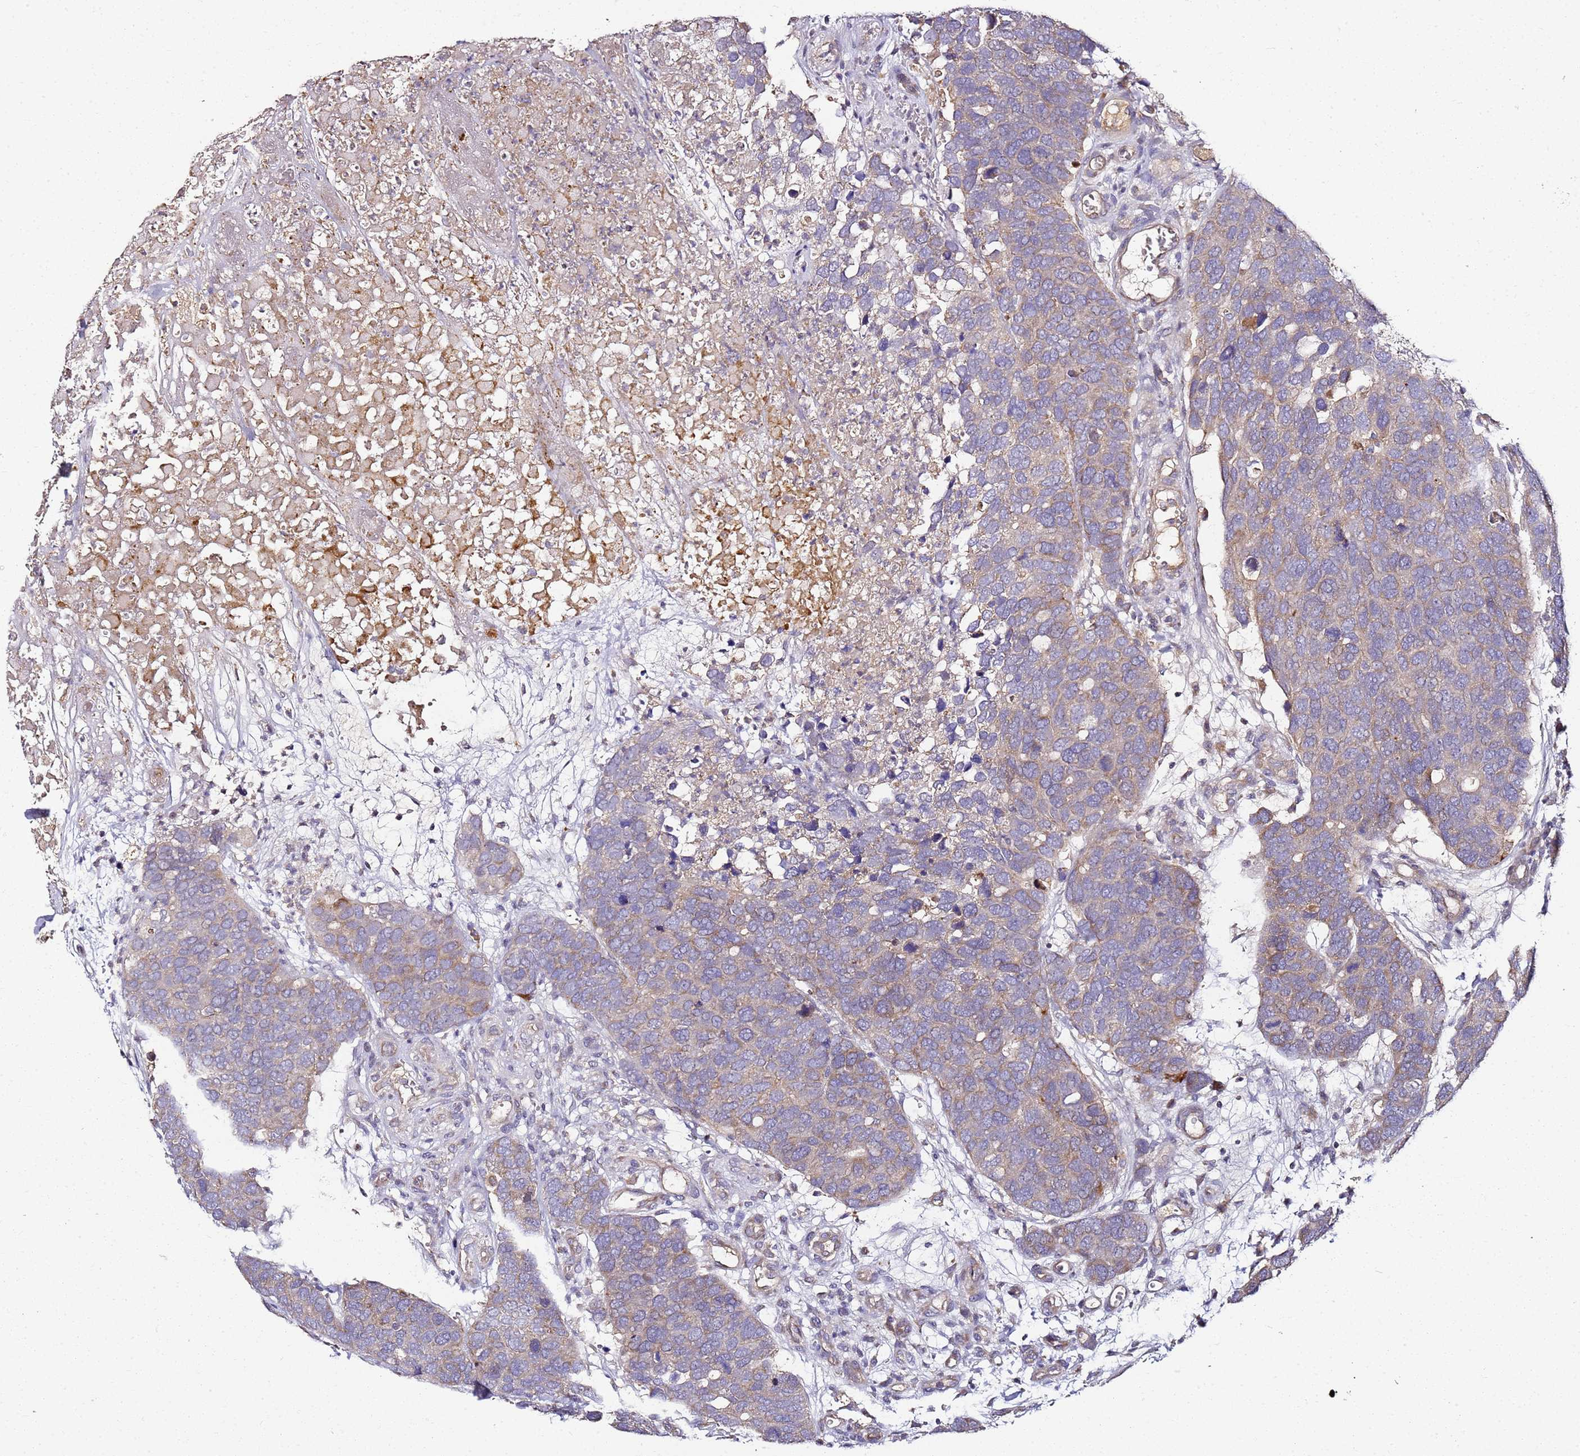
{"staining": {"intensity": "weak", "quantity": "25%-75%", "location": "cytoplasmic/membranous"}, "tissue": "breast cancer", "cell_type": "Tumor cells", "image_type": "cancer", "snomed": [{"axis": "morphology", "description": "Duct carcinoma"}, {"axis": "topography", "description": "Breast"}], "caption": "Immunohistochemistry of breast invasive ductal carcinoma displays low levels of weak cytoplasmic/membranous positivity in approximately 25%-75% of tumor cells. The staining was performed using DAB, with brown indicating positive protein expression. Nuclei are stained blue with hematoxylin.", "gene": "KRTAP21-3", "patient": {"sex": "female", "age": 83}}